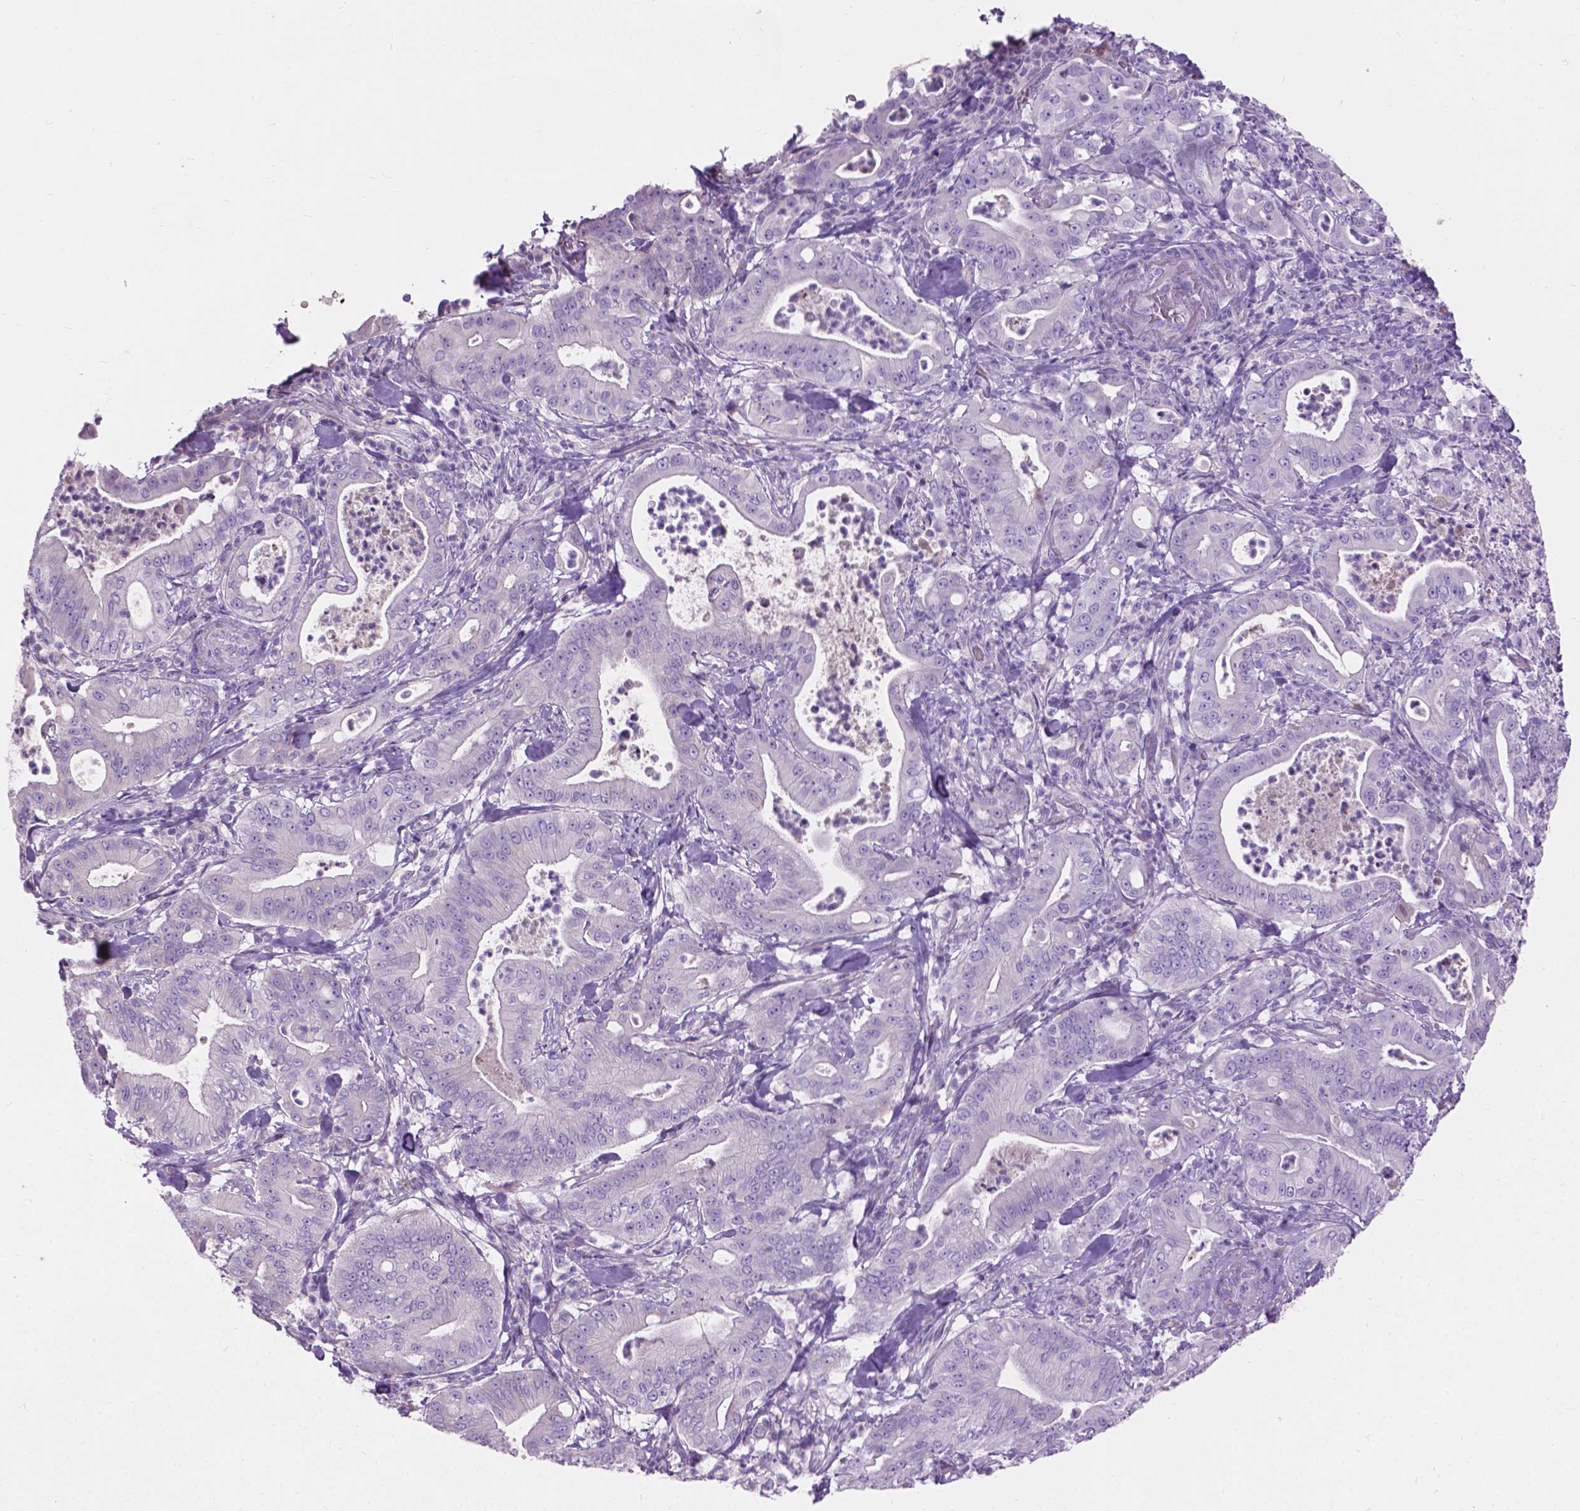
{"staining": {"intensity": "negative", "quantity": "none", "location": "none"}, "tissue": "pancreatic cancer", "cell_type": "Tumor cells", "image_type": "cancer", "snomed": [{"axis": "morphology", "description": "Adenocarcinoma, NOS"}, {"axis": "topography", "description": "Pancreas"}], "caption": "This is a histopathology image of immunohistochemistry (IHC) staining of pancreatic cancer (adenocarcinoma), which shows no positivity in tumor cells. Nuclei are stained in blue.", "gene": "NOXO1", "patient": {"sex": "male", "age": 71}}